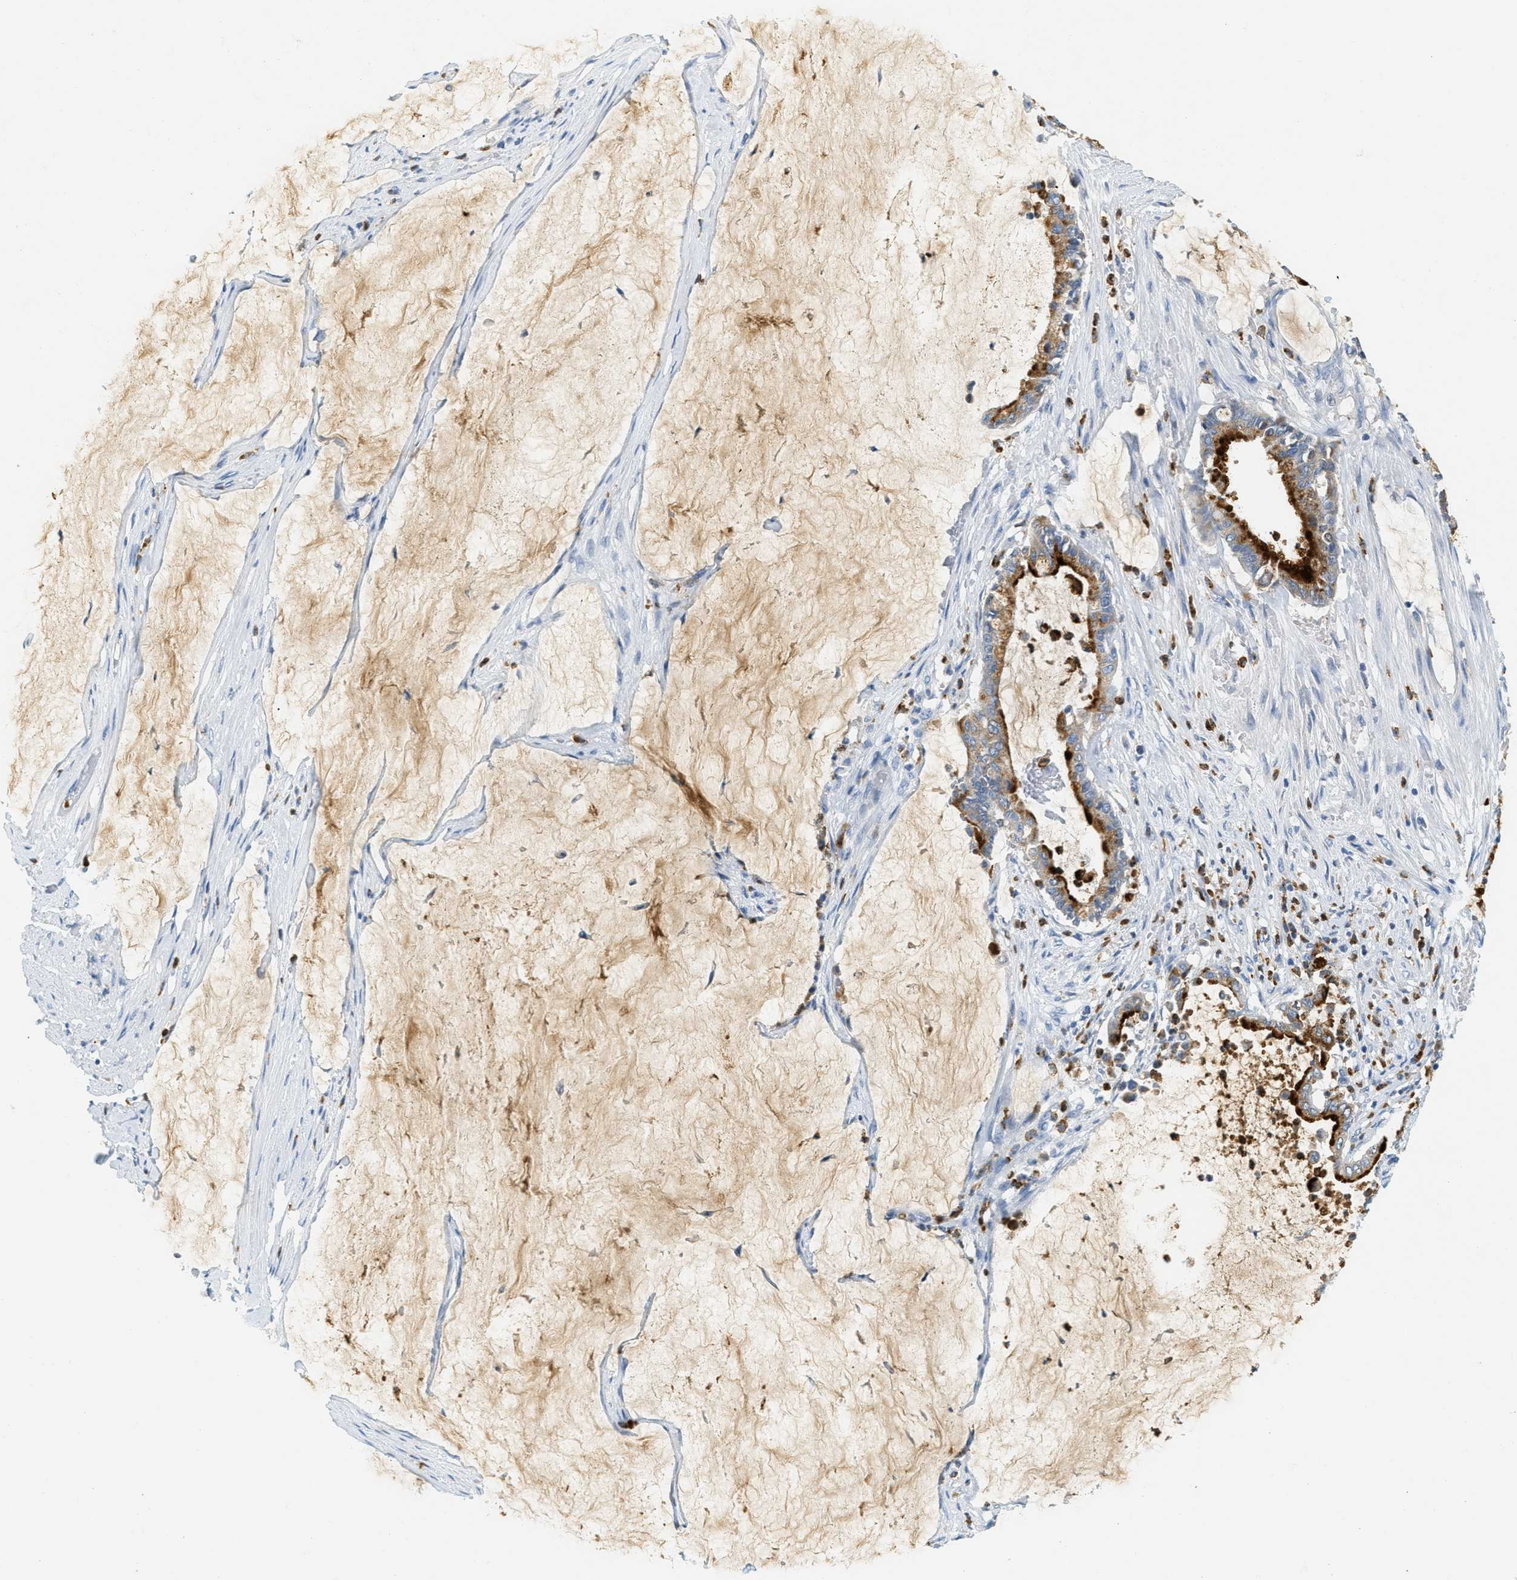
{"staining": {"intensity": "strong", "quantity": "25%-75%", "location": "cytoplasmic/membranous"}, "tissue": "pancreatic cancer", "cell_type": "Tumor cells", "image_type": "cancer", "snomed": [{"axis": "morphology", "description": "Adenocarcinoma, NOS"}, {"axis": "topography", "description": "Pancreas"}], "caption": "A high amount of strong cytoplasmic/membranous positivity is identified in approximately 25%-75% of tumor cells in adenocarcinoma (pancreatic) tissue.", "gene": "LCN2", "patient": {"sex": "male", "age": 41}}